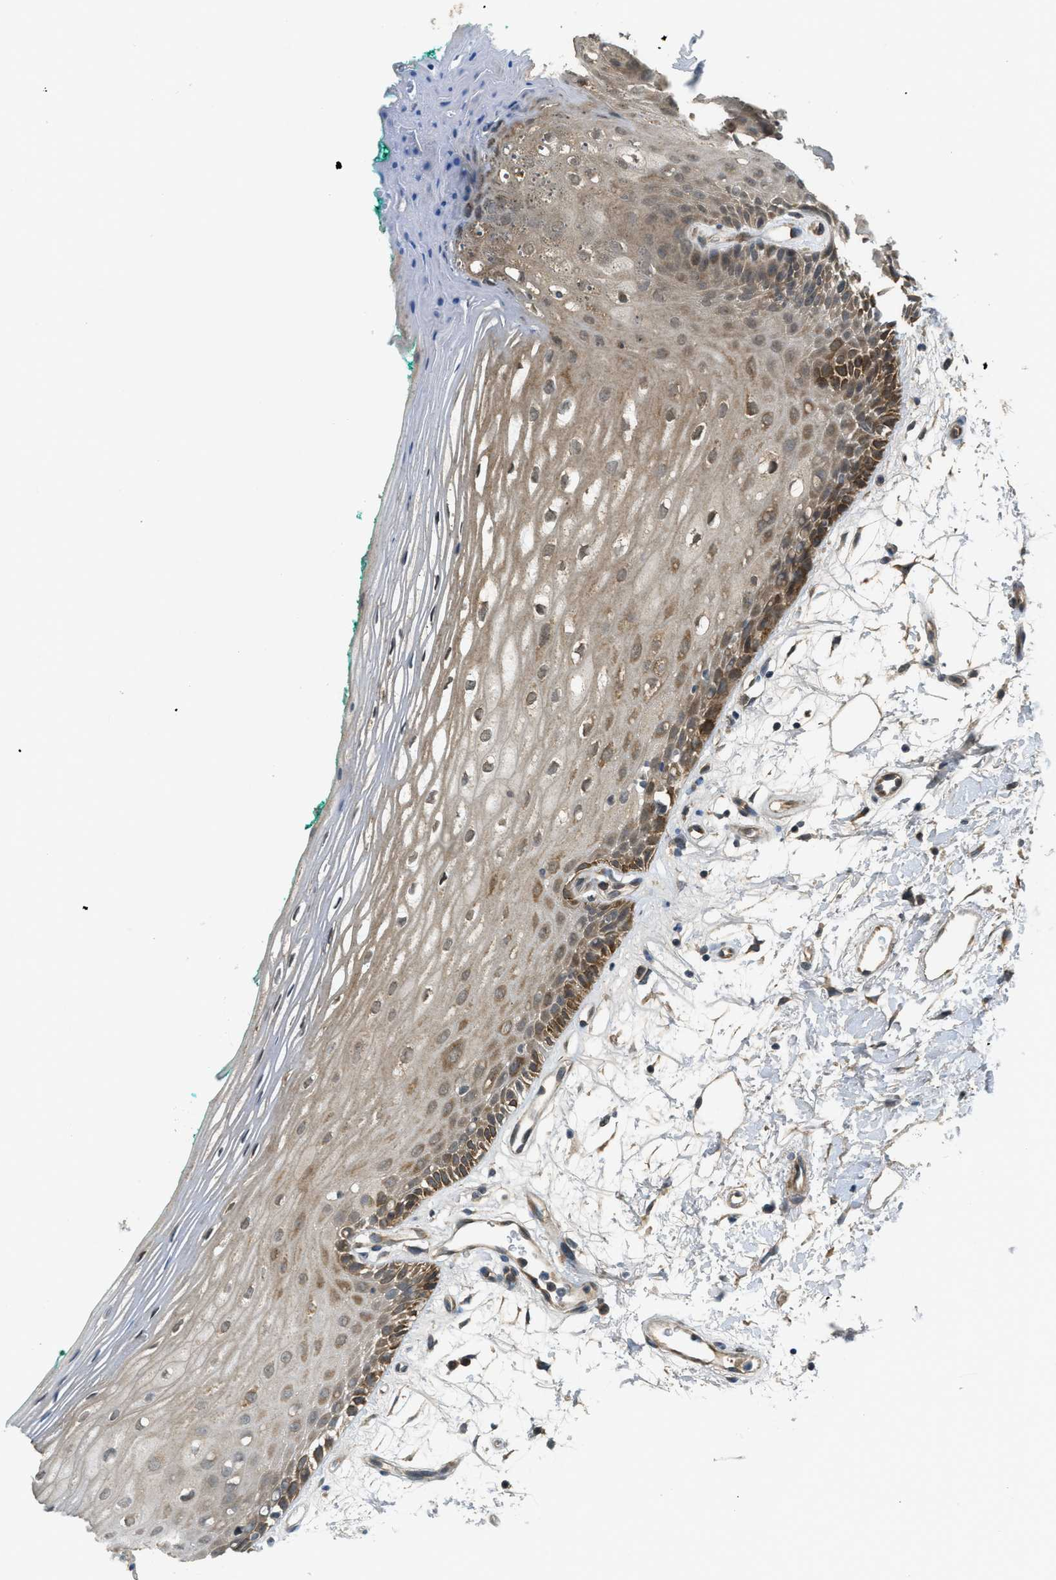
{"staining": {"intensity": "moderate", "quantity": "<25%", "location": "cytoplasmic/membranous"}, "tissue": "oral mucosa", "cell_type": "Squamous epithelial cells", "image_type": "normal", "snomed": [{"axis": "morphology", "description": "Normal tissue, NOS"}, {"axis": "topography", "description": "Skeletal muscle"}, {"axis": "topography", "description": "Oral tissue"}, {"axis": "topography", "description": "Peripheral nerve tissue"}], "caption": "Oral mucosa stained with a protein marker reveals moderate staining in squamous epithelial cells.", "gene": "IGF2BP2", "patient": {"sex": "female", "age": 84}}